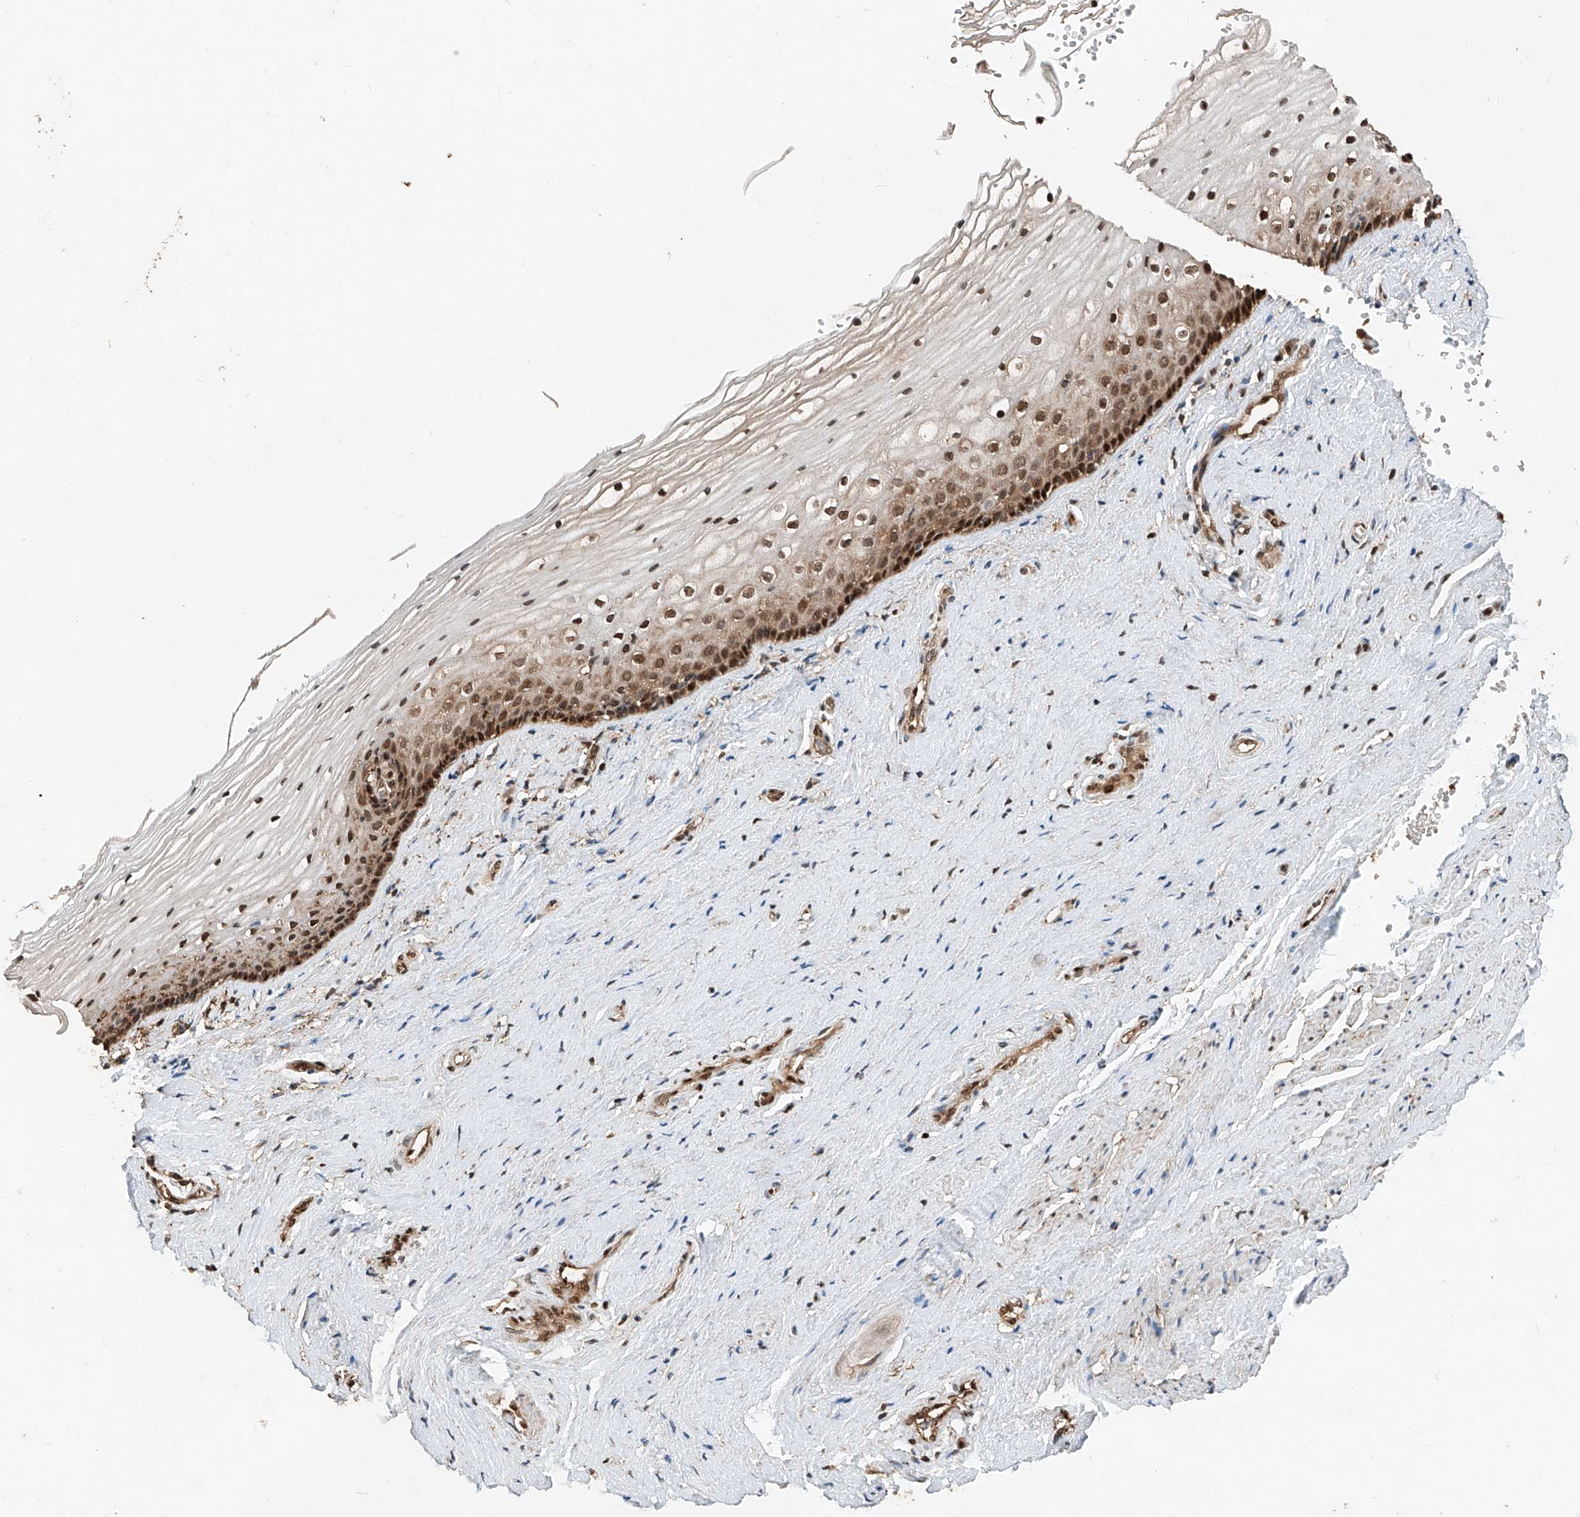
{"staining": {"intensity": "strong", "quantity": ">75%", "location": "nuclear"}, "tissue": "vagina", "cell_type": "Squamous epithelial cells", "image_type": "normal", "snomed": [{"axis": "morphology", "description": "Normal tissue, NOS"}, {"axis": "topography", "description": "Vagina"}], "caption": "The histopathology image reveals immunohistochemical staining of benign vagina. There is strong nuclear positivity is seen in approximately >75% of squamous epithelial cells. (DAB (3,3'-diaminobenzidine) IHC with brightfield microscopy, high magnification).", "gene": "RMND1", "patient": {"sex": "female", "age": 46}}